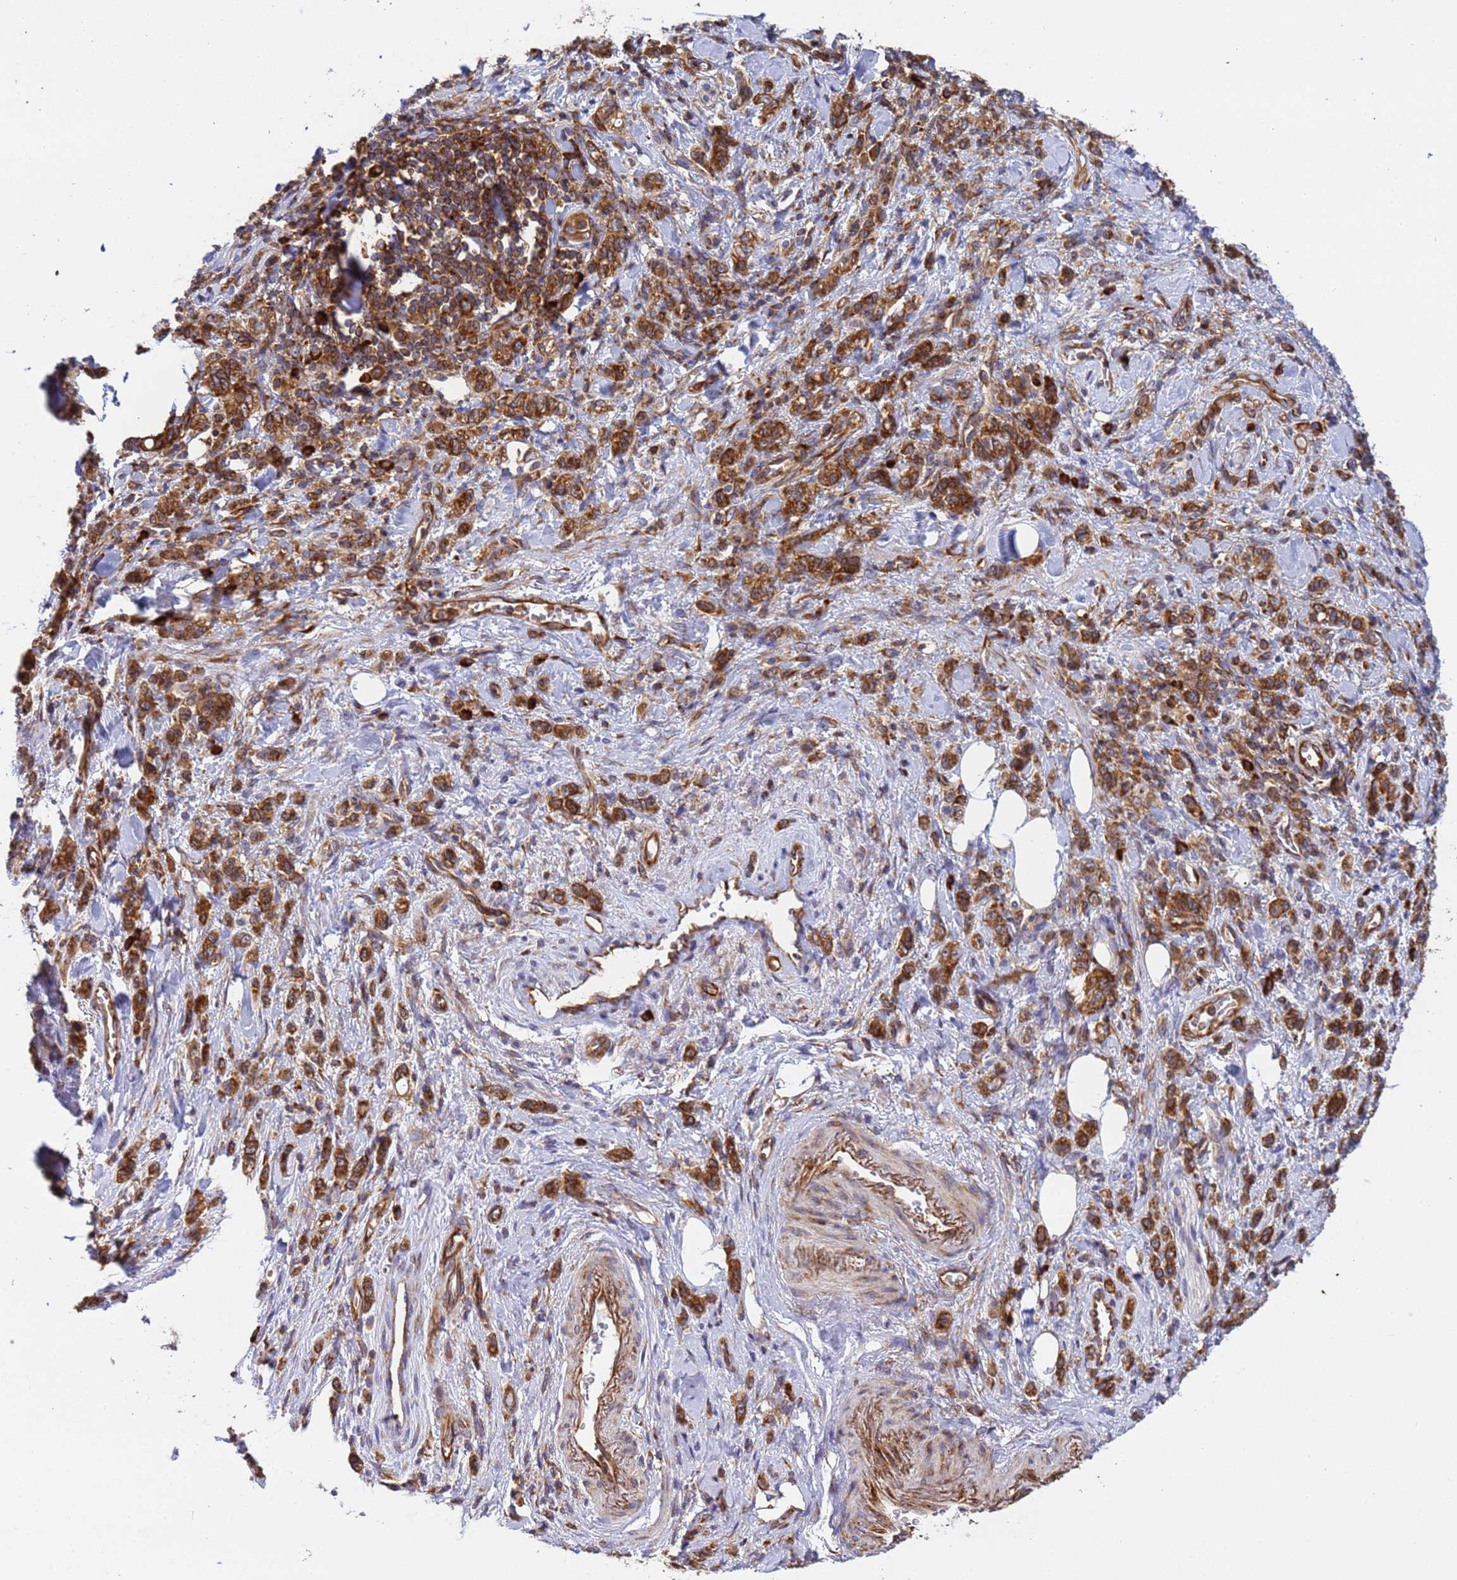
{"staining": {"intensity": "strong", "quantity": ">75%", "location": "cytoplasmic/membranous"}, "tissue": "stomach cancer", "cell_type": "Tumor cells", "image_type": "cancer", "snomed": [{"axis": "morphology", "description": "Adenocarcinoma, NOS"}, {"axis": "topography", "description": "Stomach"}], "caption": "A micrograph showing strong cytoplasmic/membranous expression in about >75% of tumor cells in stomach adenocarcinoma, as visualized by brown immunohistochemical staining.", "gene": "RPL36", "patient": {"sex": "male", "age": 77}}